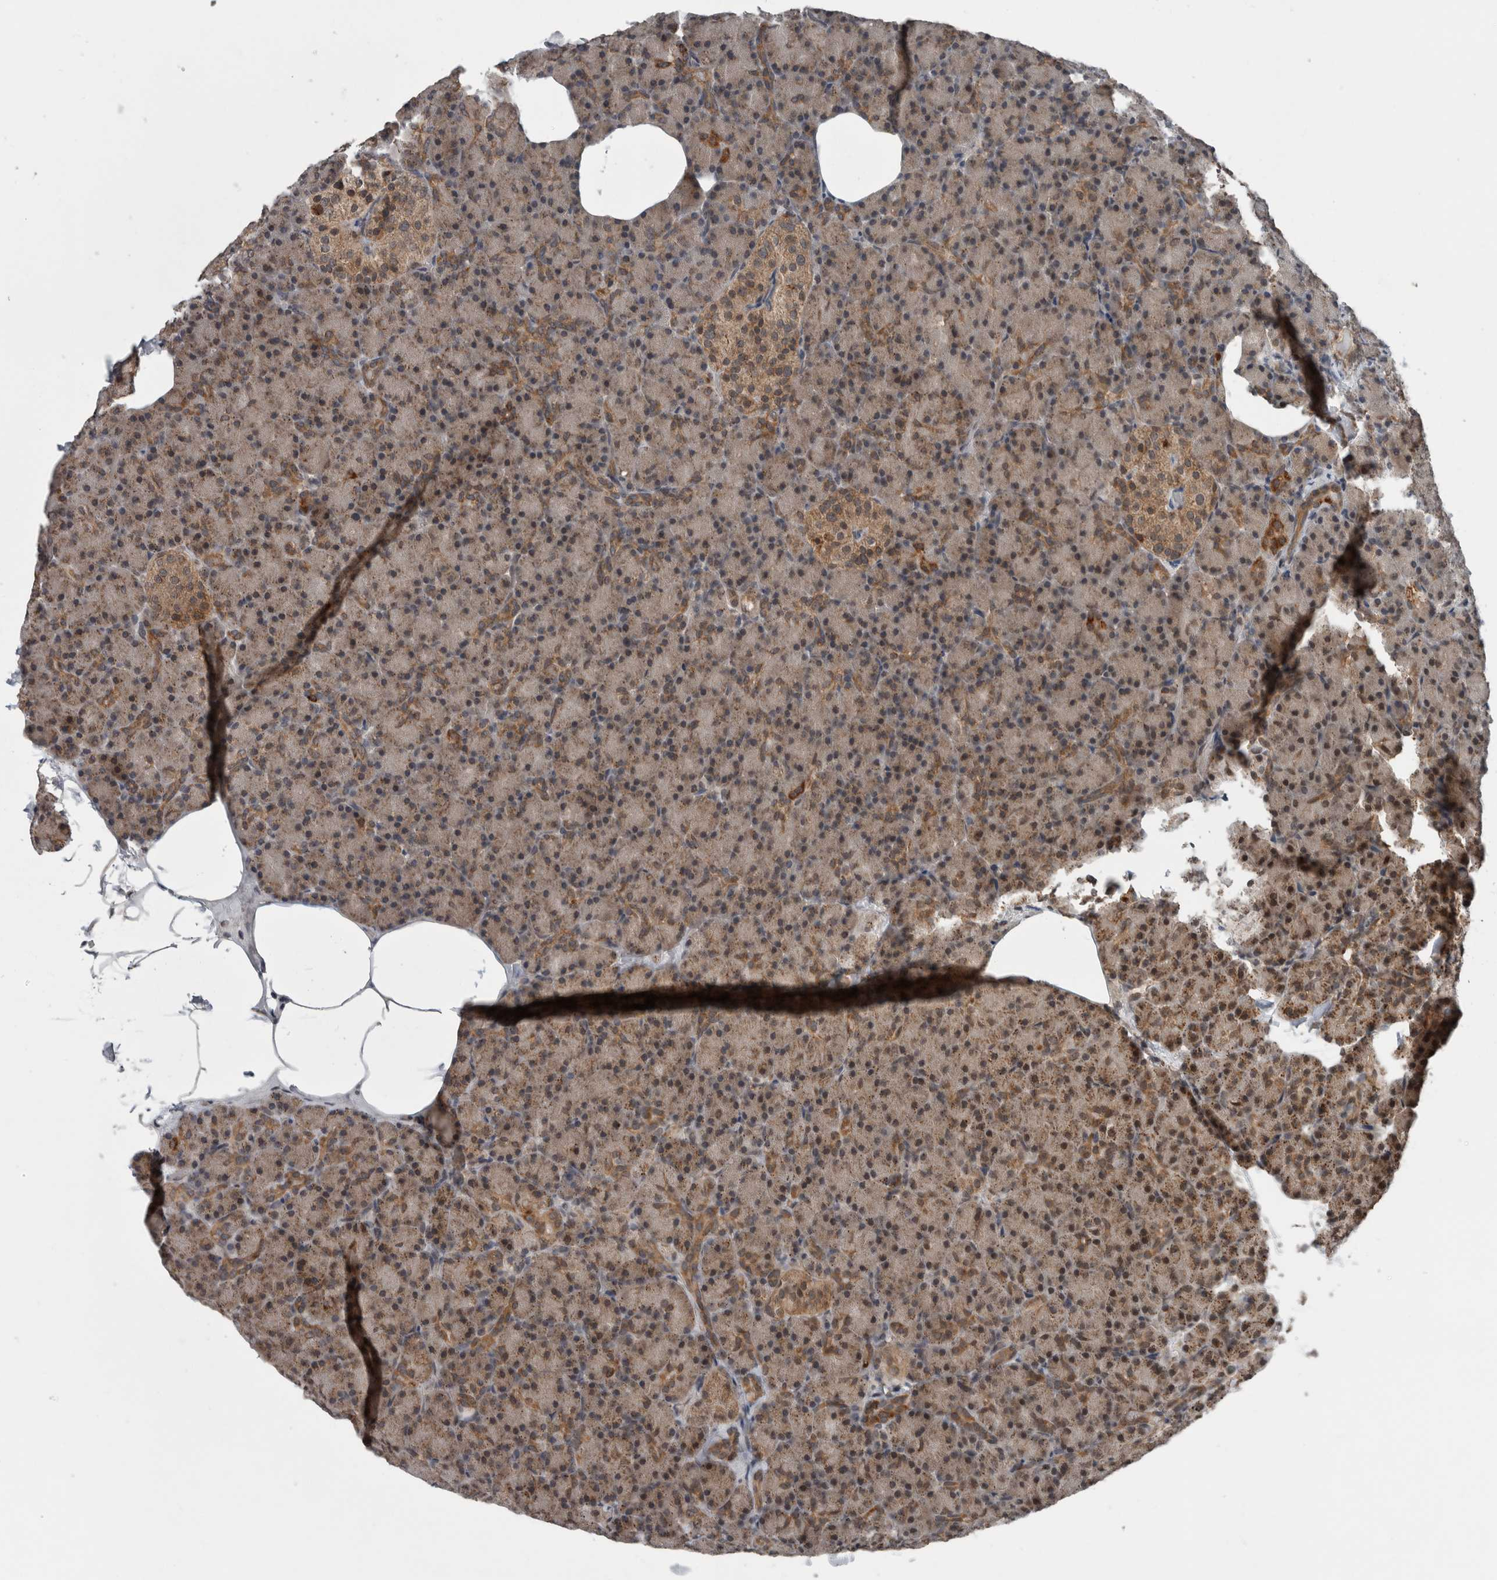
{"staining": {"intensity": "moderate", "quantity": "25%-75%", "location": "cytoplasmic/membranous,nuclear"}, "tissue": "pancreas", "cell_type": "Exocrine glandular cells", "image_type": "normal", "snomed": [{"axis": "morphology", "description": "Normal tissue, NOS"}, {"axis": "topography", "description": "Pancreas"}], "caption": "Moderate cytoplasmic/membranous,nuclear protein expression is identified in approximately 25%-75% of exocrine glandular cells in pancreas. The staining is performed using DAB (3,3'-diaminobenzidine) brown chromogen to label protein expression. The nuclei are counter-stained blue using hematoxylin.", "gene": "ENY2", "patient": {"sex": "female", "age": 43}}